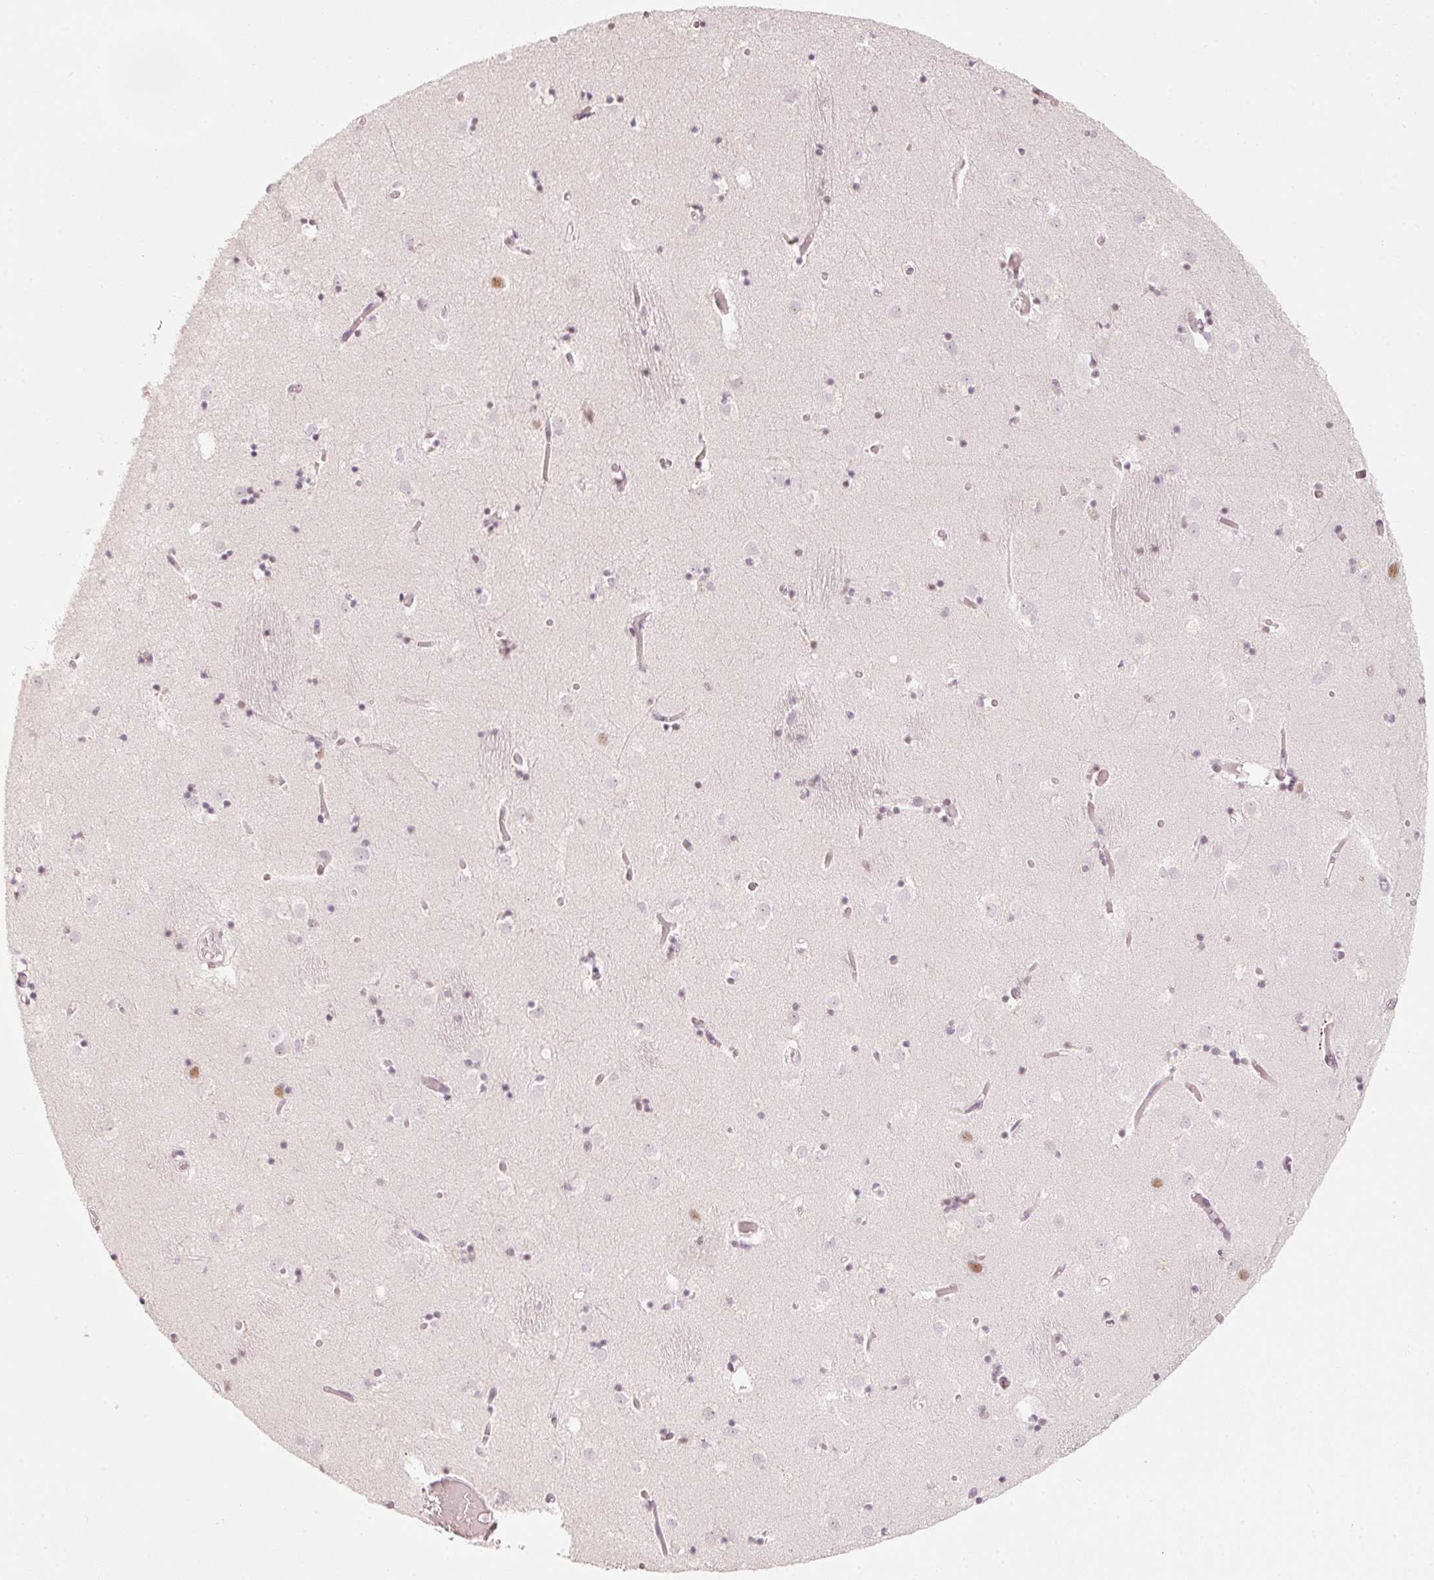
{"staining": {"intensity": "moderate", "quantity": "25%-75%", "location": "nuclear"}, "tissue": "caudate", "cell_type": "Glial cells", "image_type": "normal", "snomed": [{"axis": "morphology", "description": "Normal tissue, NOS"}, {"axis": "topography", "description": "Lateral ventricle wall"}], "caption": "The photomicrograph displays staining of benign caudate, revealing moderate nuclear protein positivity (brown color) within glial cells. (DAB (3,3'-diaminobenzidine) IHC with brightfield microscopy, high magnification).", "gene": "PPP1R10", "patient": {"sex": "male", "age": 70}}